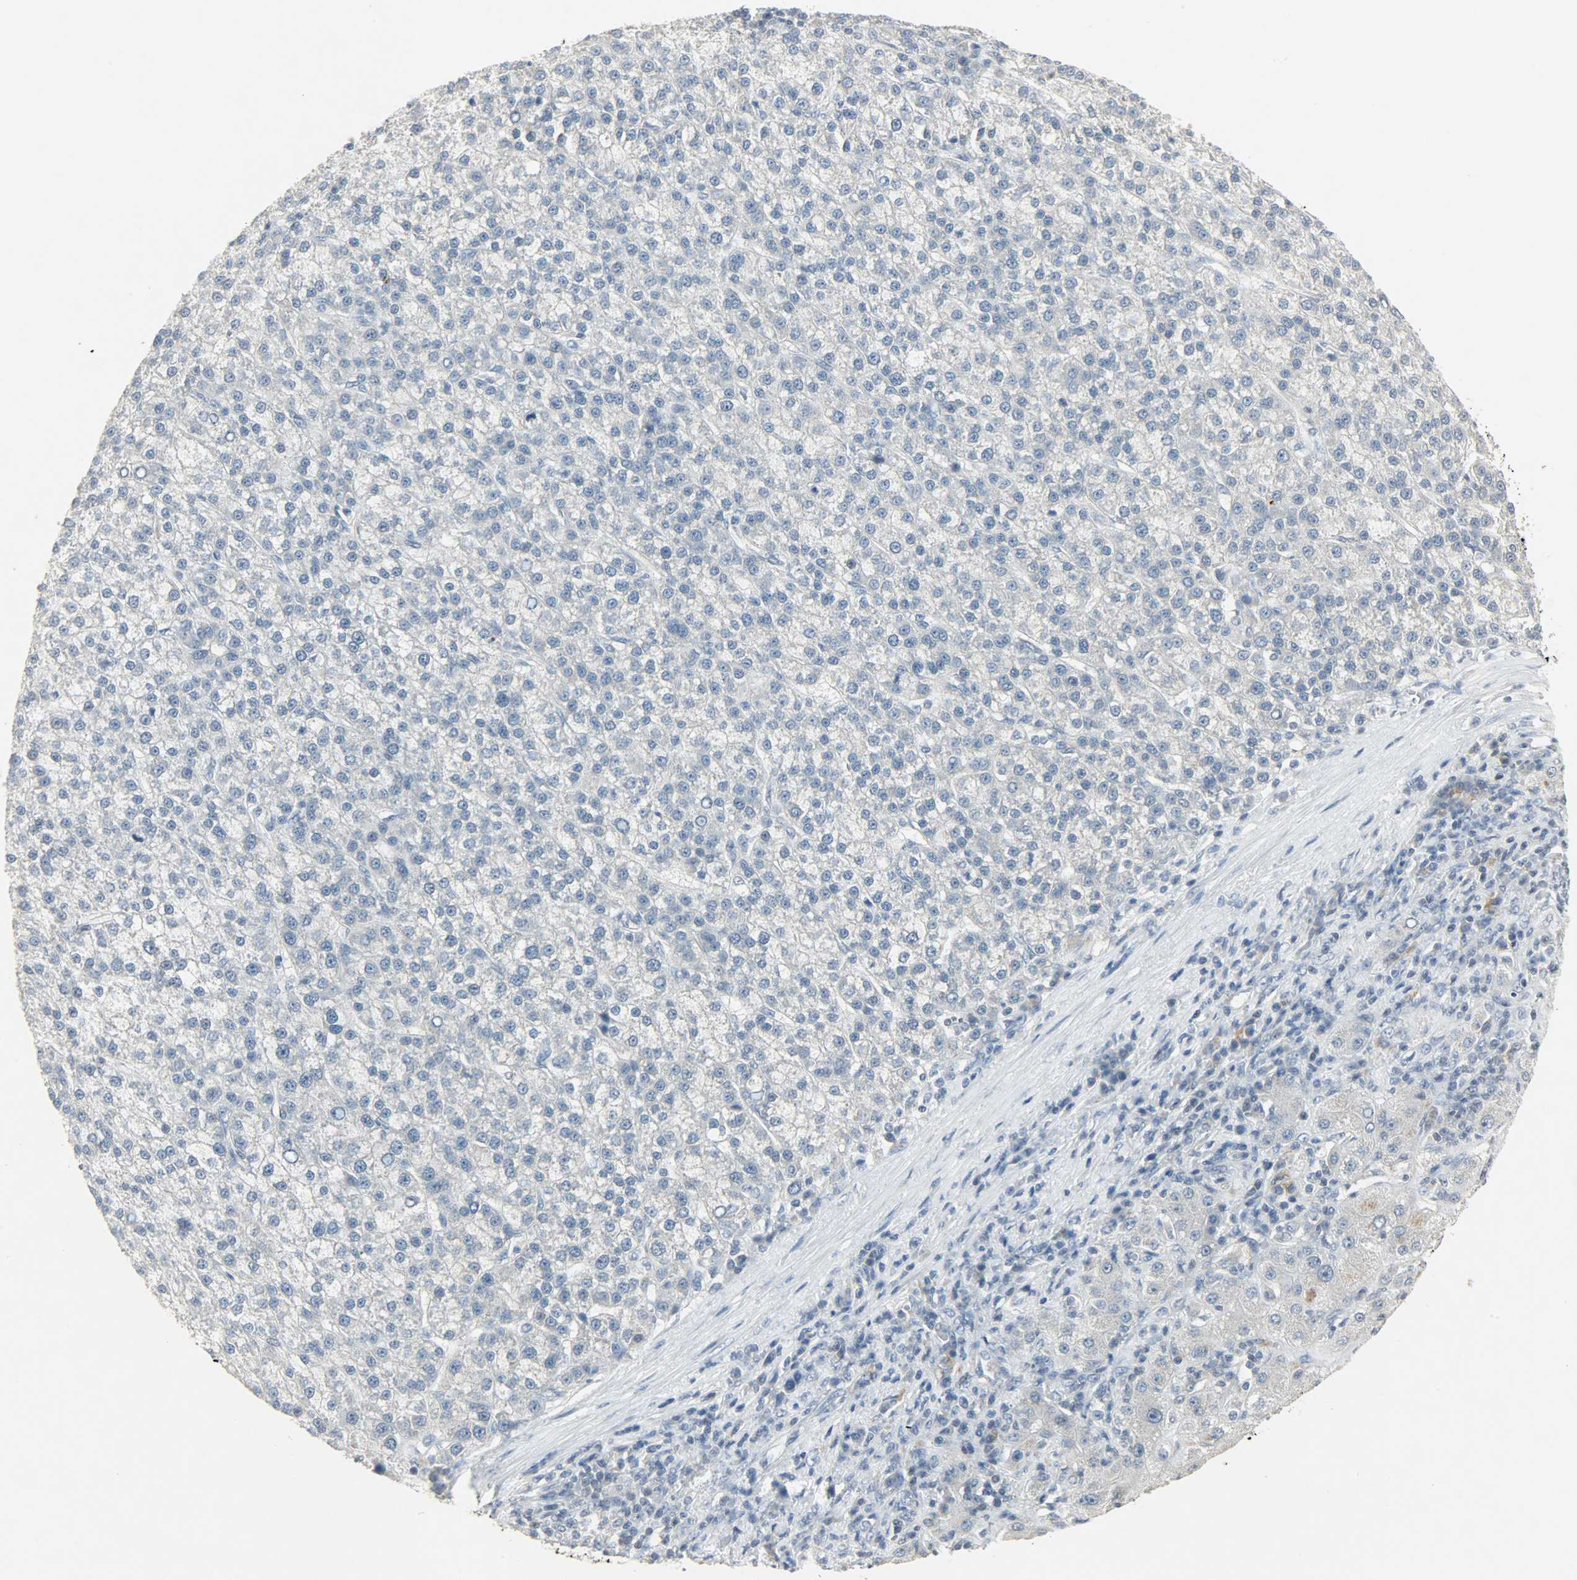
{"staining": {"intensity": "negative", "quantity": "none", "location": "none"}, "tissue": "liver cancer", "cell_type": "Tumor cells", "image_type": "cancer", "snomed": [{"axis": "morphology", "description": "Carcinoma, Hepatocellular, NOS"}, {"axis": "topography", "description": "Liver"}], "caption": "Immunohistochemical staining of human liver cancer (hepatocellular carcinoma) demonstrates no significant expression in tumor cells. The staining is performed using DAB (3,3'-diaminobenzidine) brown chromogen with nuclei counter-stained in using hematoxylin.", "gene": "CAMK4", "patient": {"sex": "female", "age": 58}}